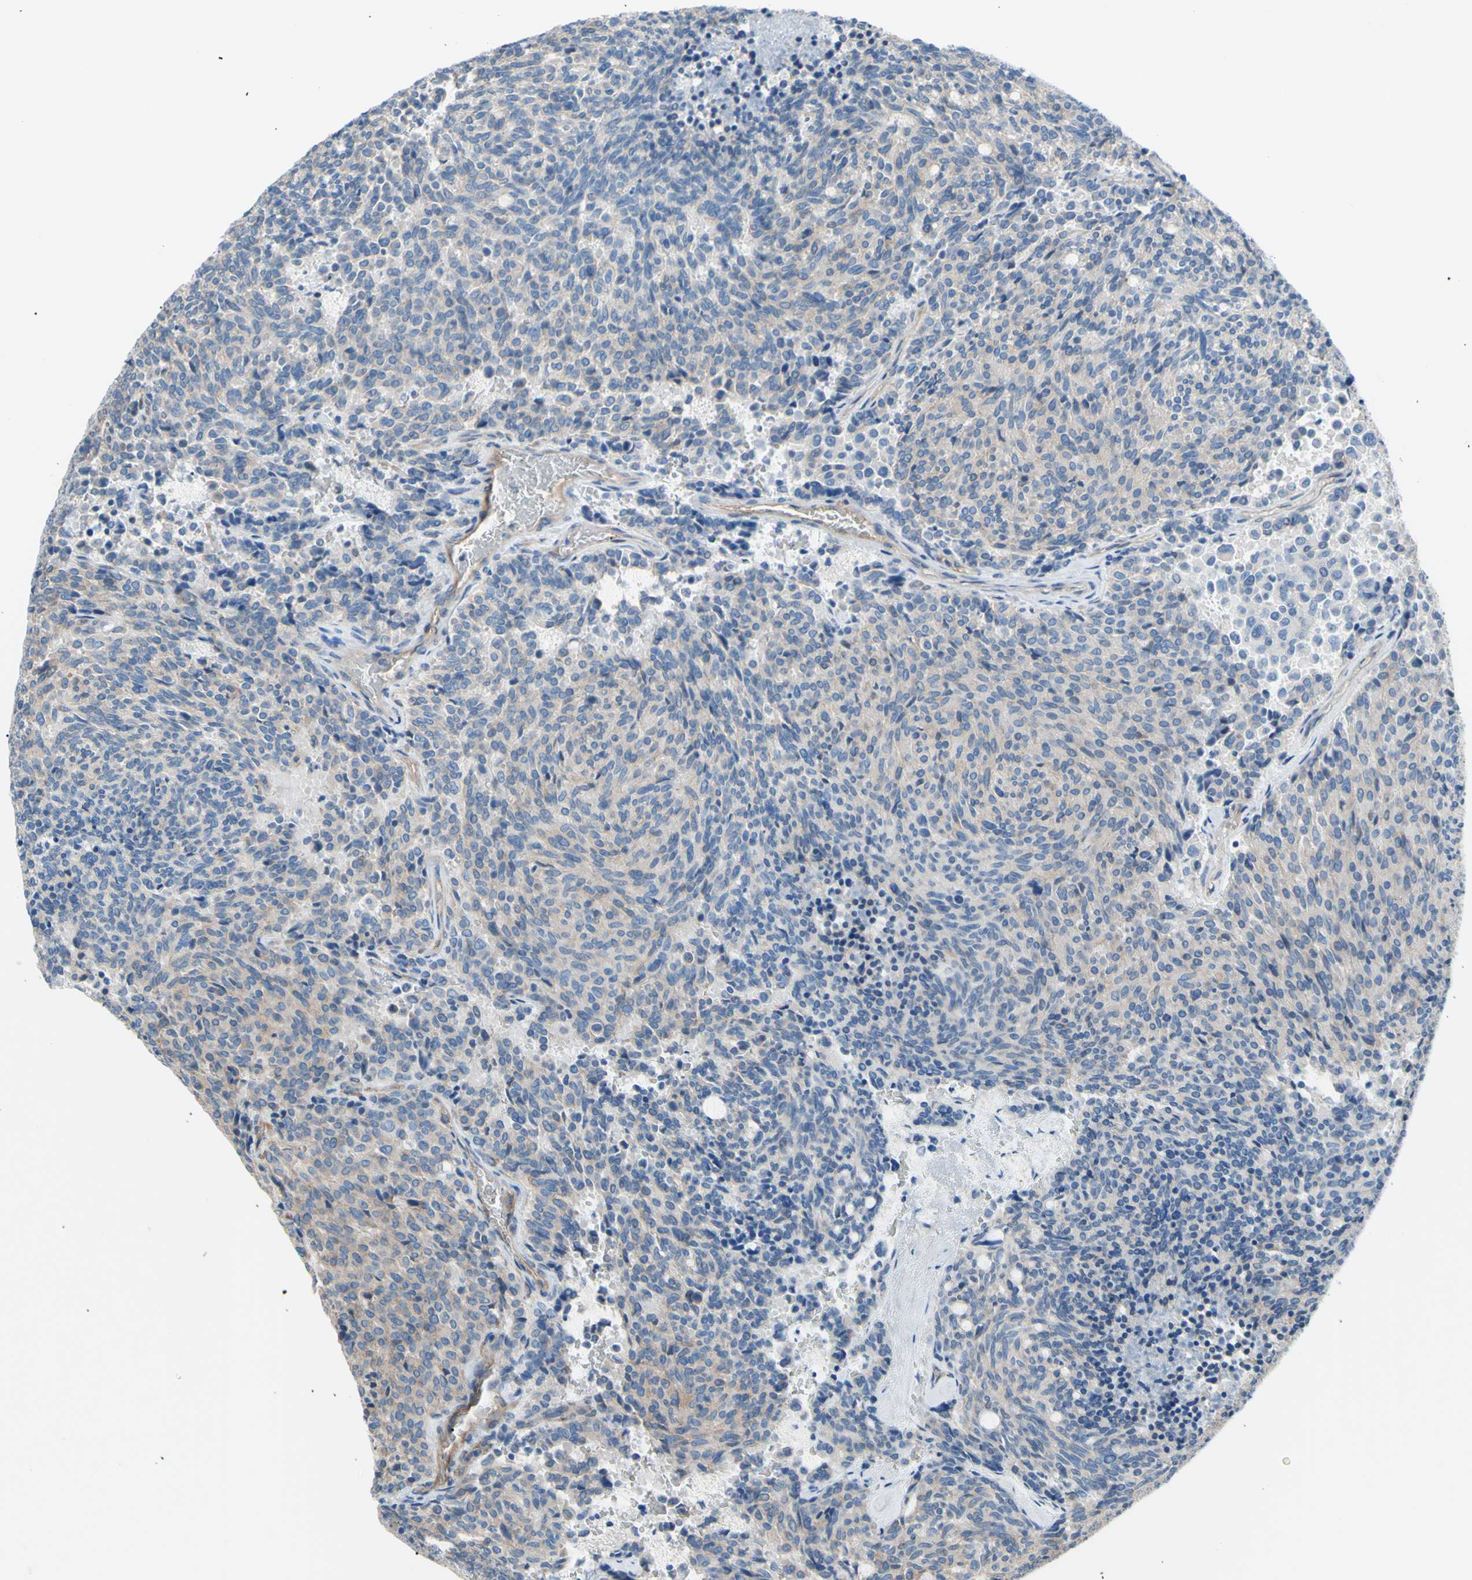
{"staining": {"intensity": "weak", "quantity": "25%-75%", "location": "cytoplasmic/membranous"}, "tissue": "carcinoid", "cell_type": "Tumor cells", "image_type": "cancer", "snomed": [{"axis": "morphology", "description": "Carcinoid, malignant, NOS"}, {"axis": "topography", "description": "Pancreas"}], "caption": "Brown immunohistochemical staining in carcinoid displays weak cytoplasmic/membranous expression in approximately 25%-75% of tumor cells.", "gene": "ADD1", "patient": {"sex": "female", "age": 54}}